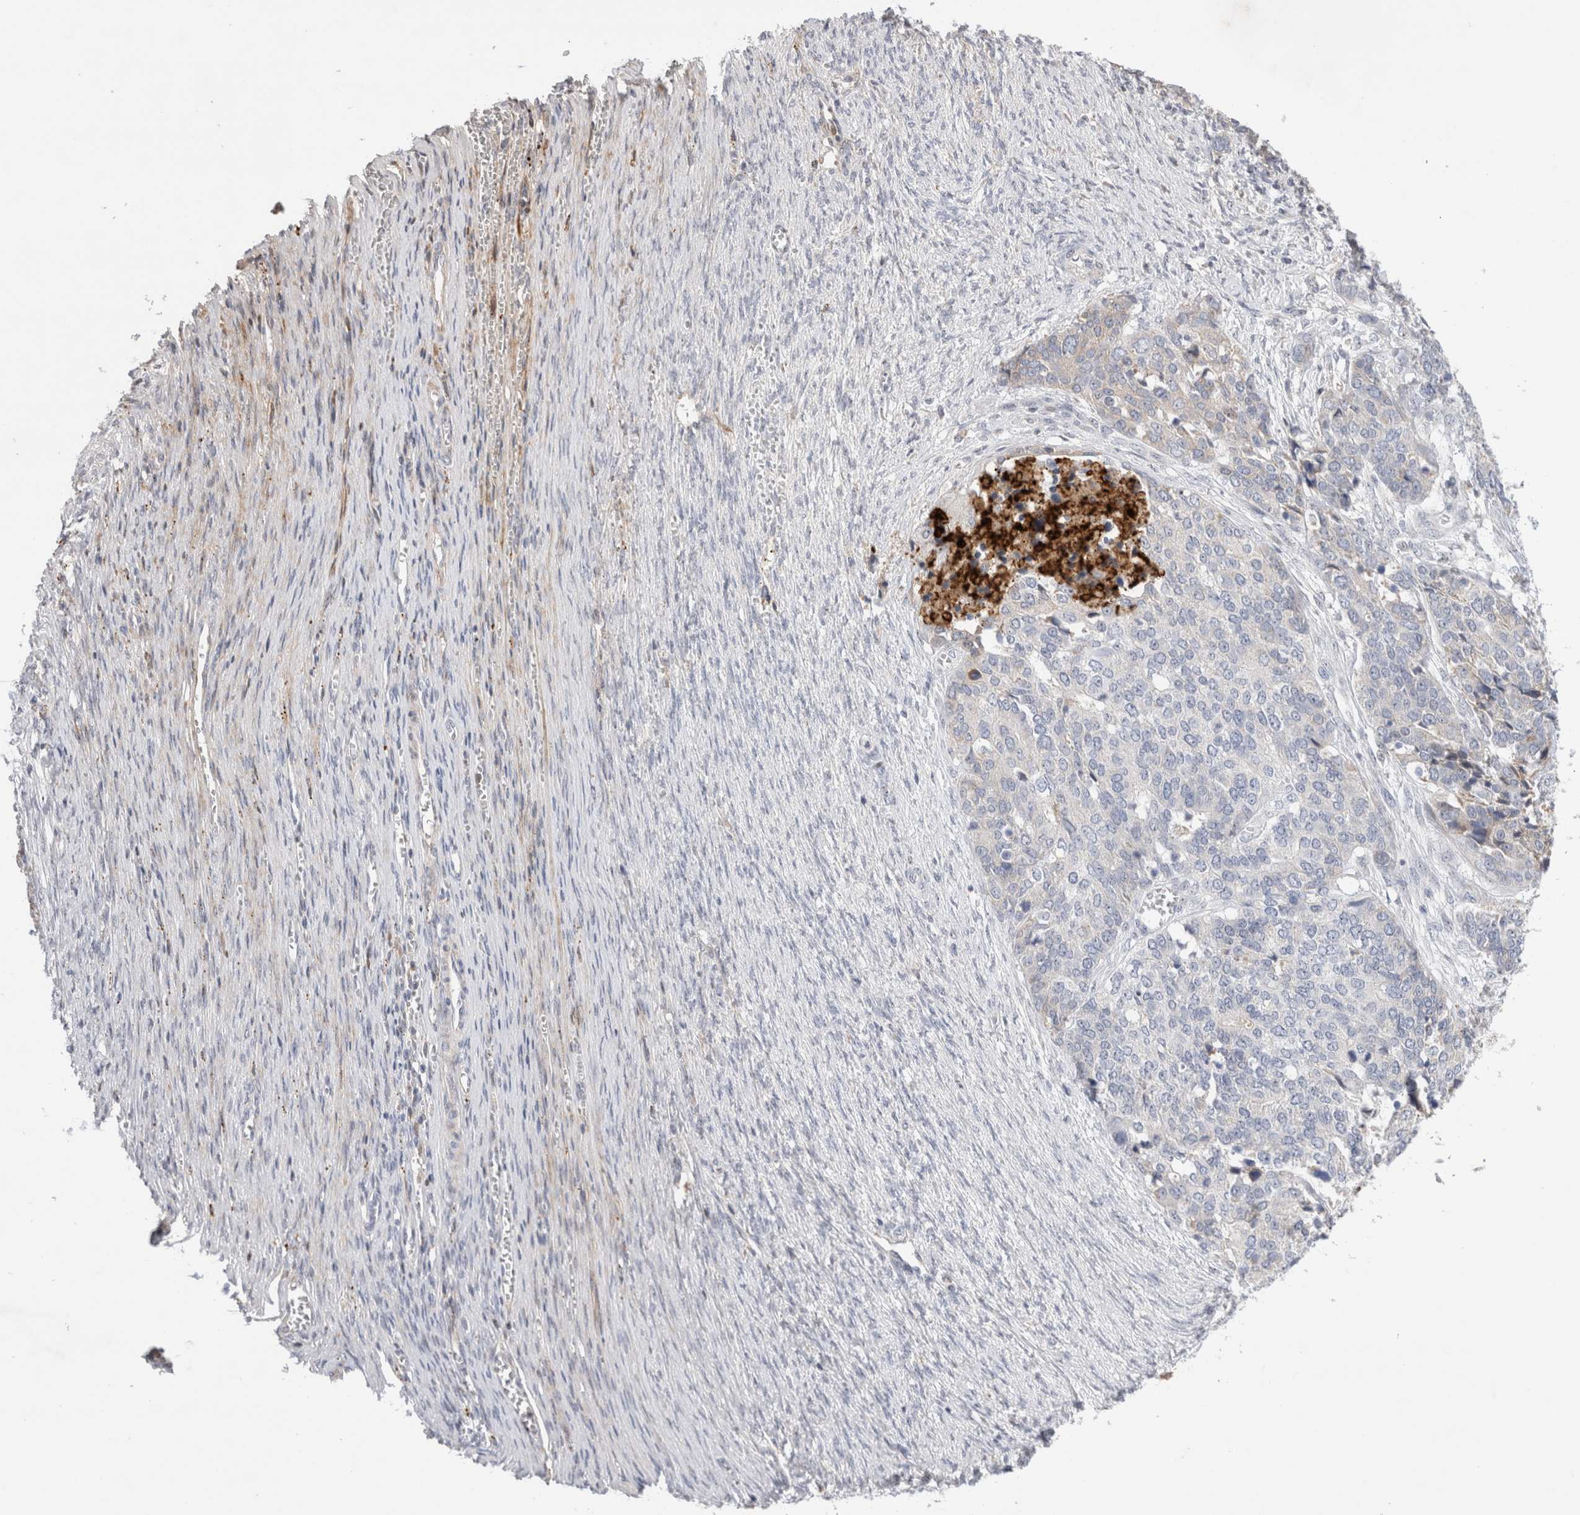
{"staining": {"intensity": "negative", "quantity": "none", "location": "none"}, "tissue": "ovarian cancer", "cell_type": "Tumor cells", "image_type": "cancer", "snomed": [{"axis": "morphology", "description": "Cystadenocarcinoma, serous, NOS"}, {"axis": "topography", "description": "Ovary"}], "caption": "Immunohistochemistry (IHC) of serous cystadenocarcinoma (ovarian) demonstrates no expression in tumor cells.", "gene": "ECHDC2", "patient": {"sex": "female", "age": 44}}